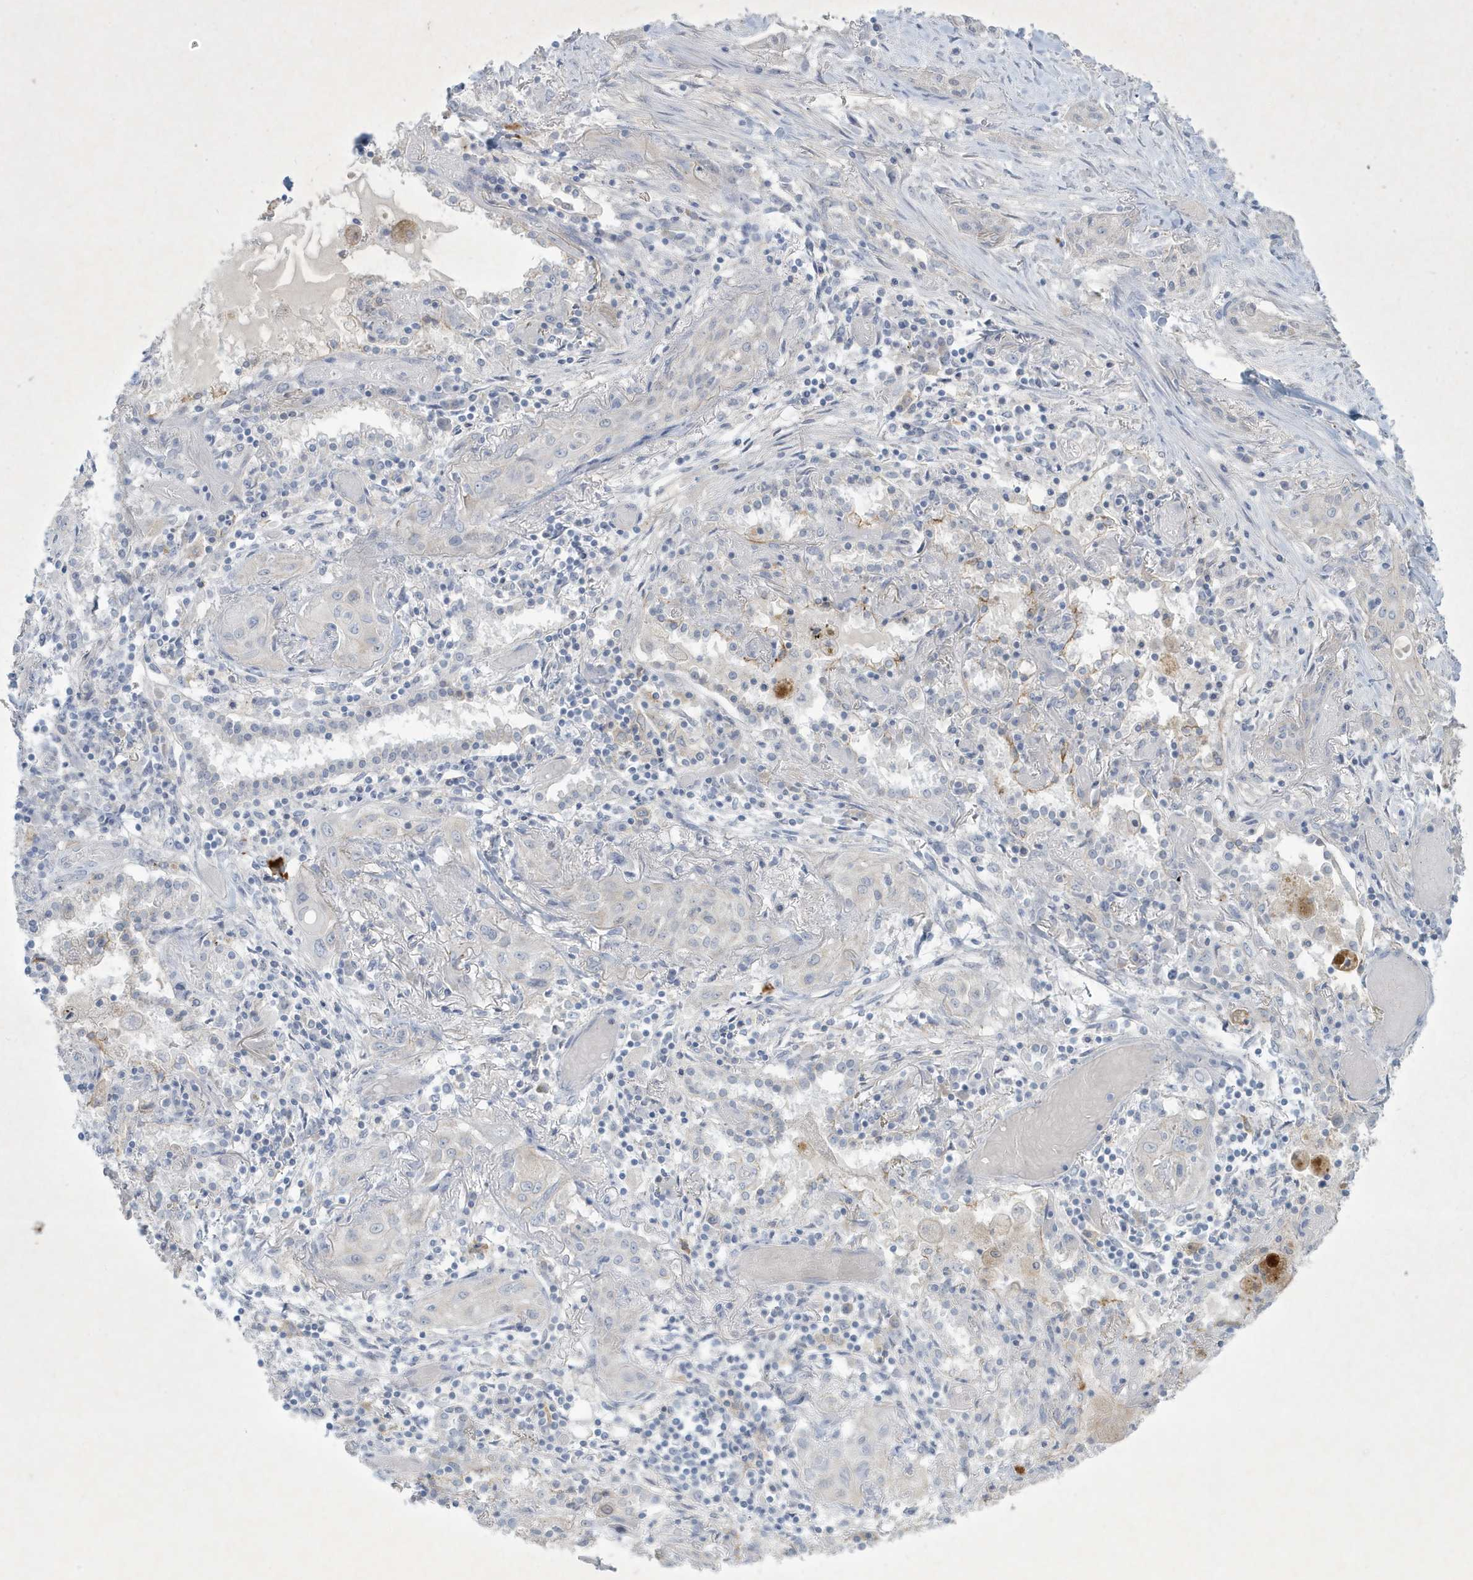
{"staining": {"intensity": "negative", "quantity": "none", "location": "none"}, "tissue": "lung cancer", "cell_type": "Tumor cells", "image_type": "cancer", "snomed": [{"axis": "morphology", "description": "Squamous cell carcinoma, NOS"}, {"axis": "topography", "description": "Lung"}], "caption": "Immunohistochemistry image of neoplastic tissue: lung cancer (squamous cell carcinoma) stained with DAB exhibits no significant protein staining in tumor cells. (IHC, brightfield microscopy, high magnification).", "gene": "CCDC24", "patient": {"sex": "female", "age": 47}}